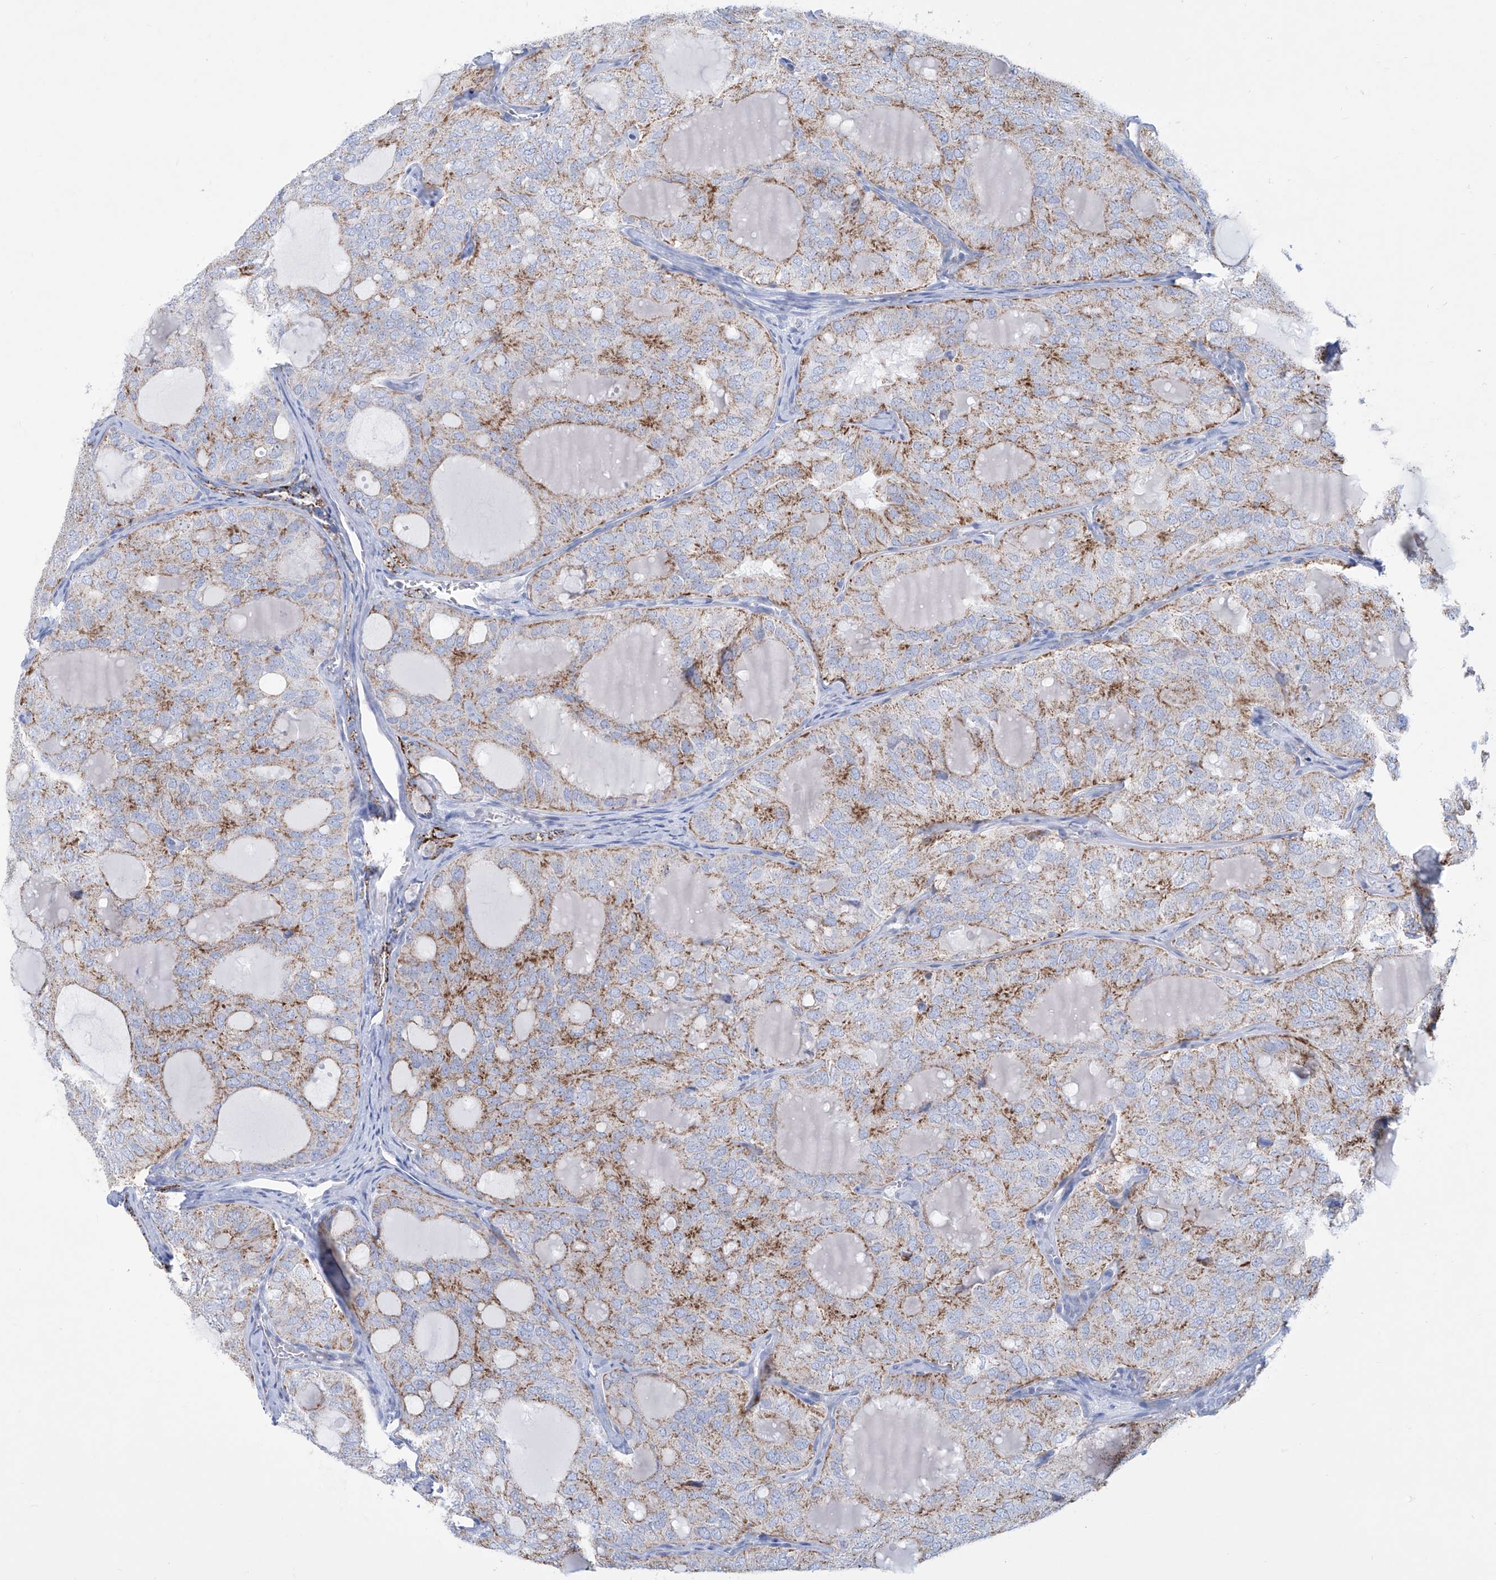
{"staining": {"intensity": "moderate", "quantity": "25%-75%", "location": "cytoplasmic/membranous"}, "tissue": "thyroid cancer", "cell_type": "Tumor cells", "image_type": "cancer", "snomed": [{"axis": "morphology", "description": "Follicular adenoma carcinoma, NOS"}, {"axis": "topography", "description": "Thyroid gland"}], "caption": "Thyroid cancer stained with immunohistochemistry demonstrates moderate cytoplasmic/membranous positivity in about 25%-75% of tumor cells.", "gene": "ALDH6A1", "patient": {"sex": "male", "age": 75}}